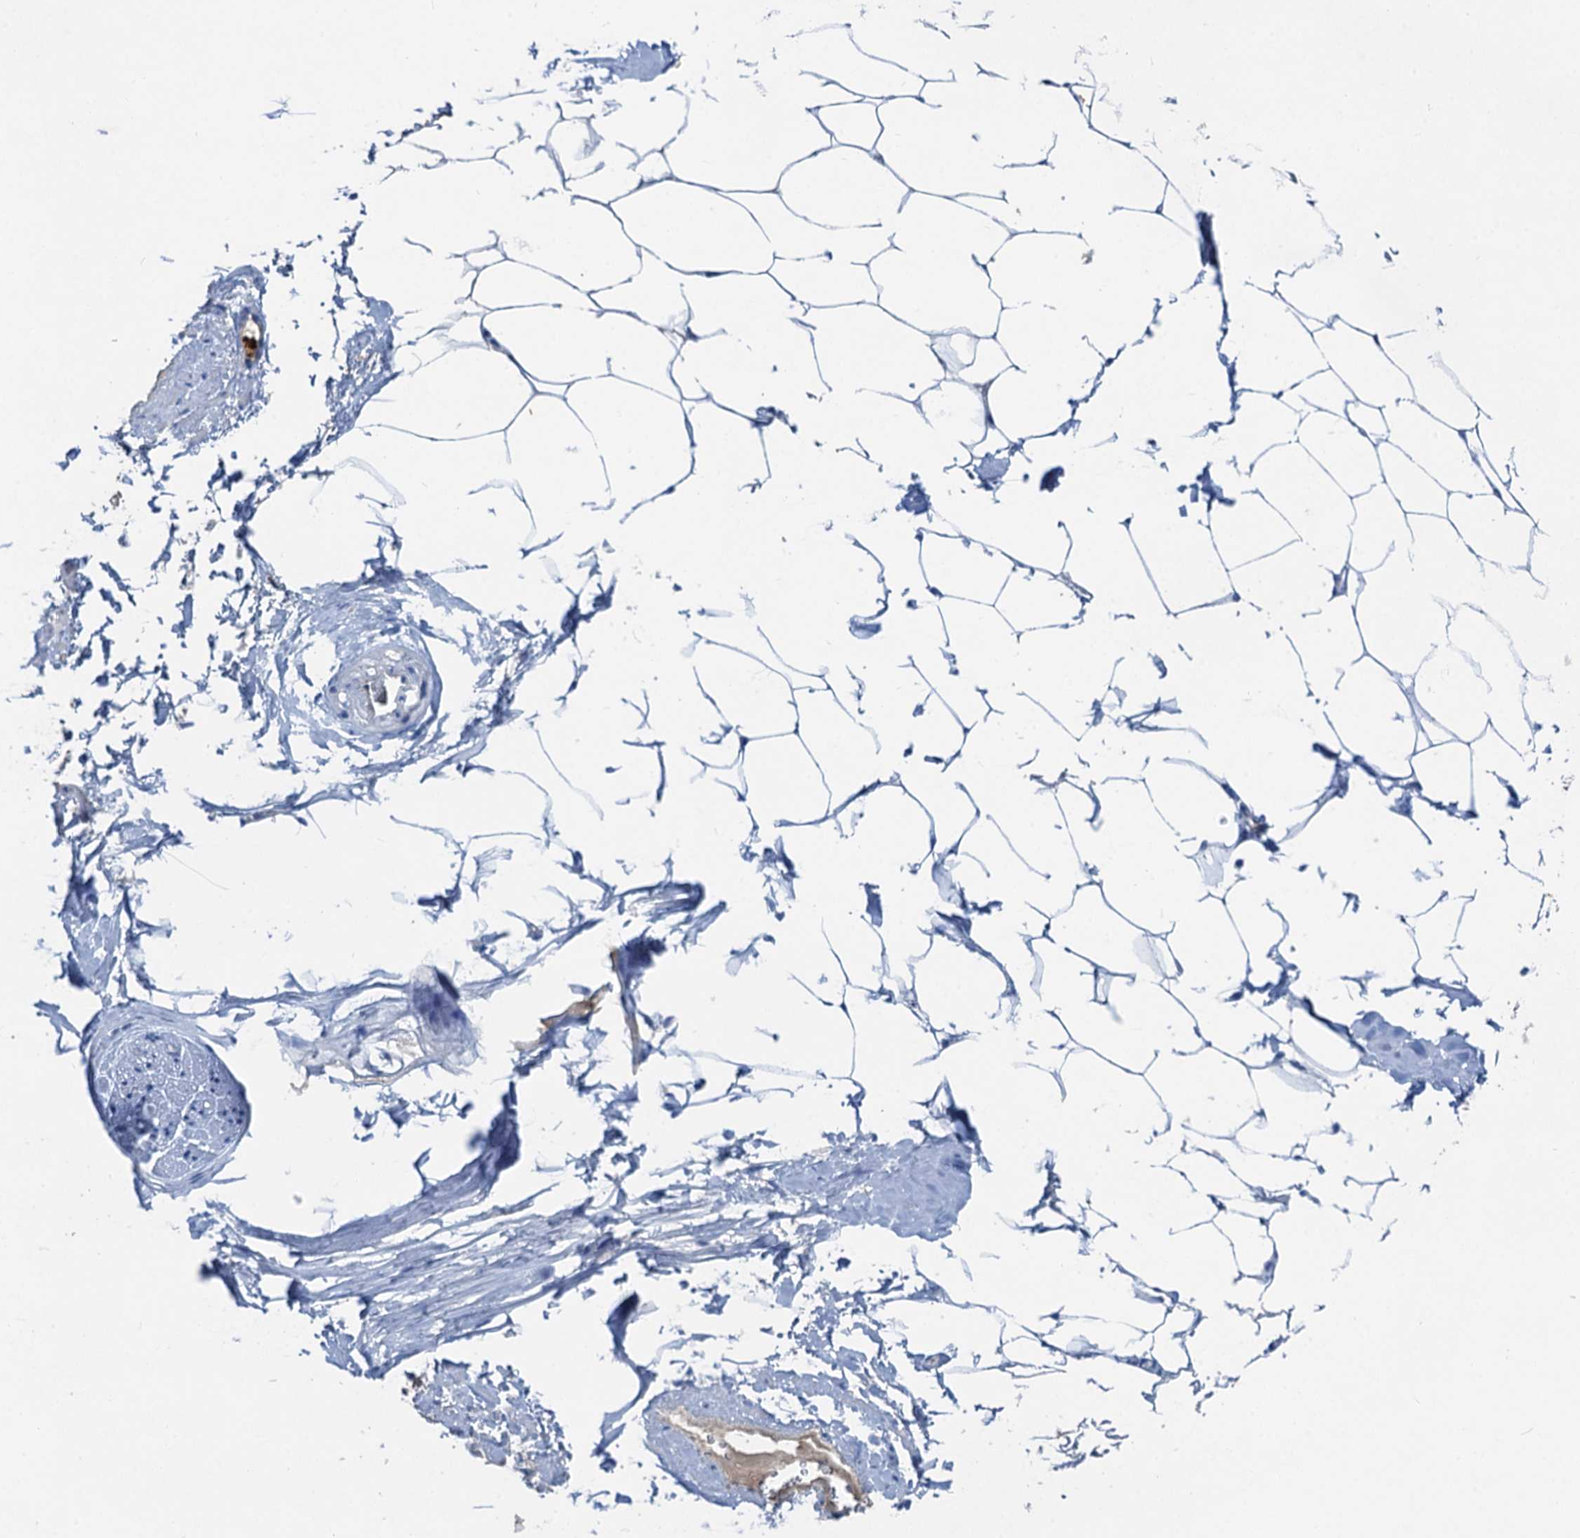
{"staining": {"intensity": "negative", "quantity": "none", "location": "none"}, "tissue": "adipose tissue", "cell_type": "Adipocytes", "image_type": "normal", "snomed": [{"axis": "morphology", "description": "Normal tissue, NOS"}, {"axis": "morphology", "description": "Adenocarcinoma, Low grade"}, {"axis": "topography", "description": "Prostate"}, {"axis": "topography", "description": "Peripheral nerve tissue"}], "caption": "This is an IHC histopathology image of normal adipose tissue. There is no positivity in adipocytes.", "gene": "OTOA", "patient": {"sex": "male", "age": 63}}